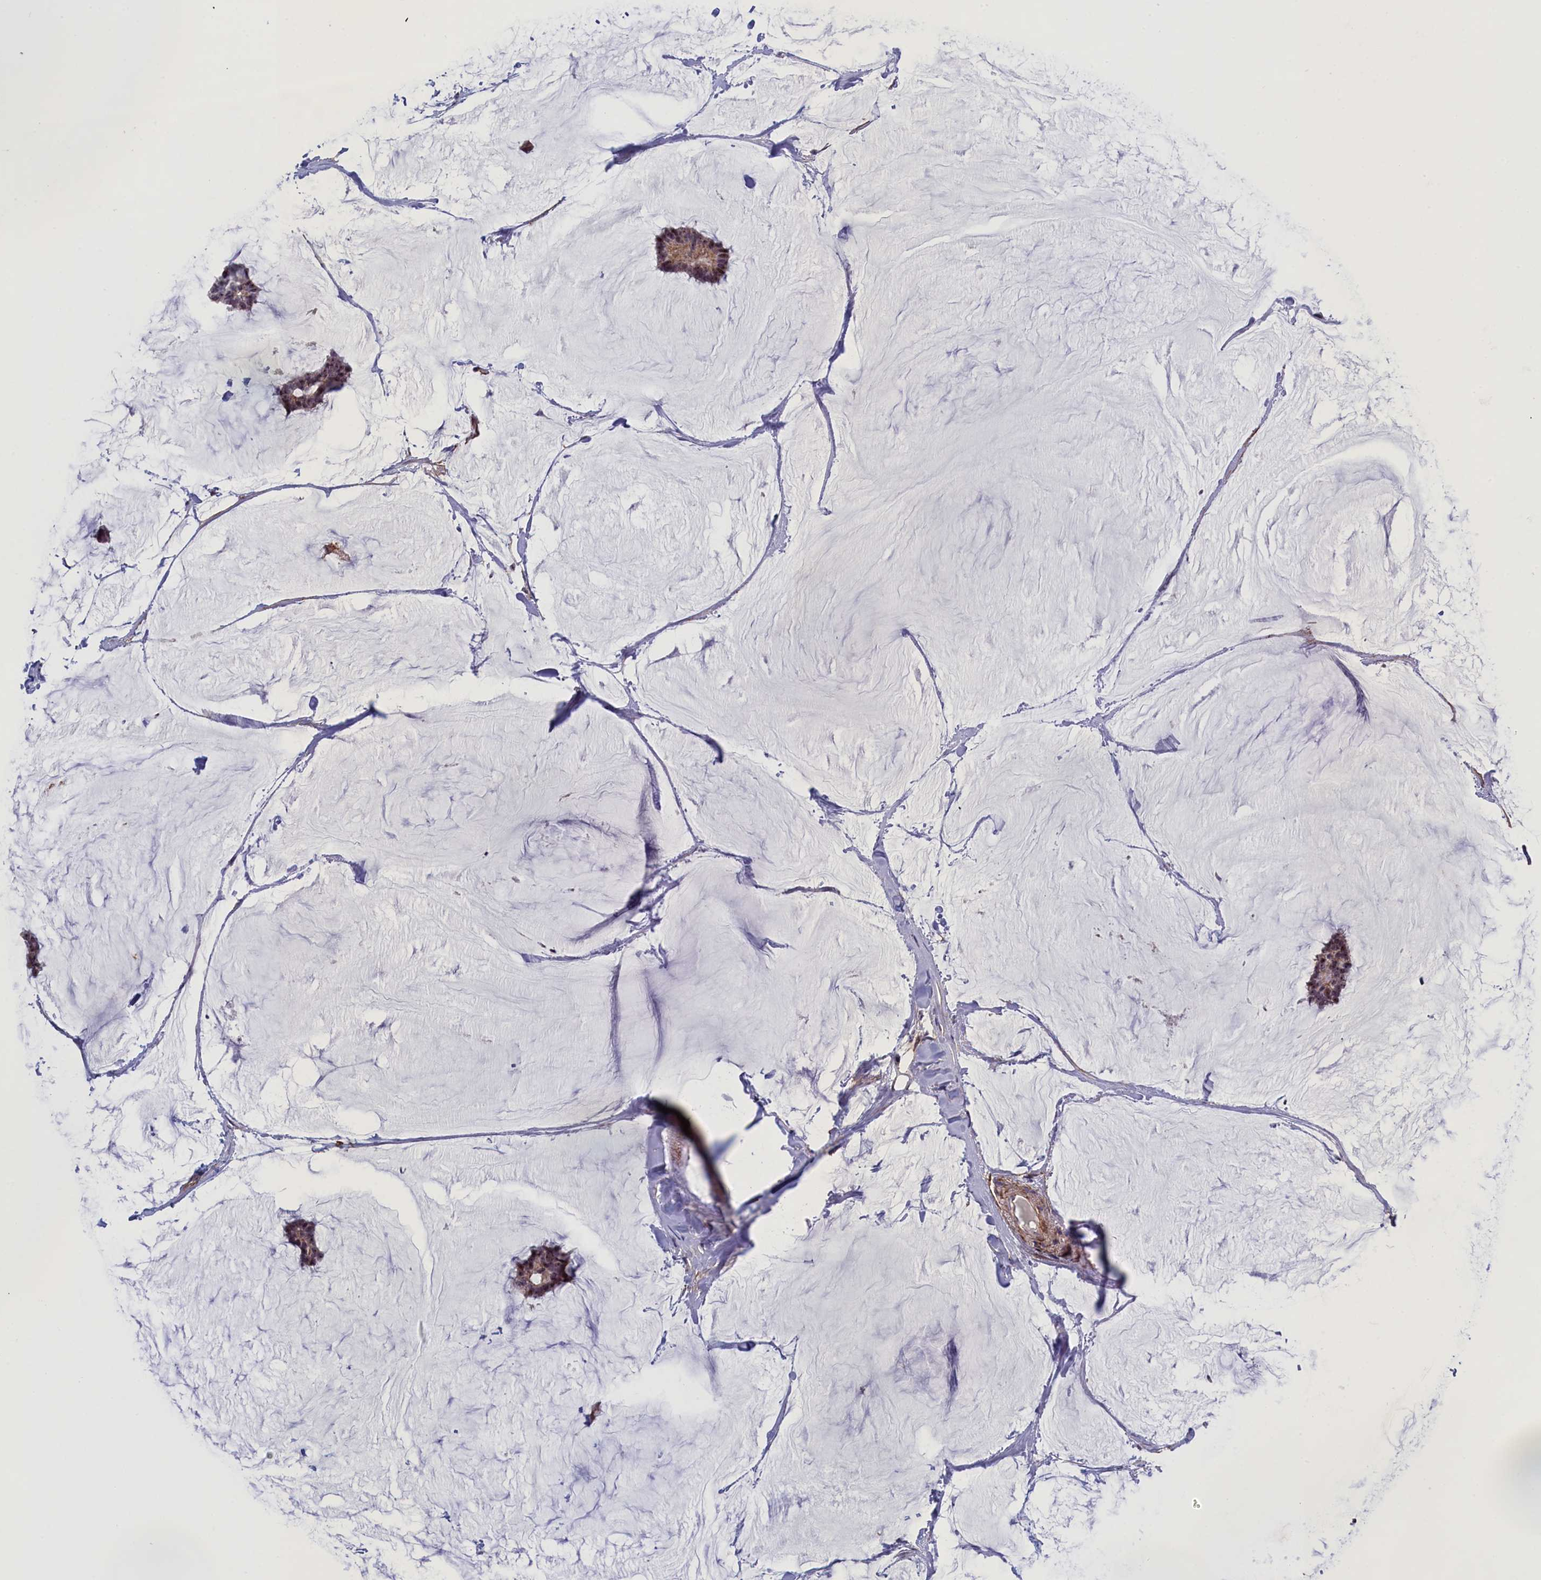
{"staining": {"intensity": "moderate", "quantity": ">75%", "location": "nuclear"}, "tissue": "breast cancer", "cell_type": "Tumor cells", "image_type": "cancer", "snomed": [{"axis": "morphology", "description": "Duct carcinoma"}, {"axis": "topography", "description": "Breast"}], "caption": "Immunohistochemistry (IHC) of human breast cancer demonstrates medium levels of moderate nuclear positivity in approximately >75% of tumor cells.", "gene": "PPAN", "patient": {"sex": "female", "age": 93}}